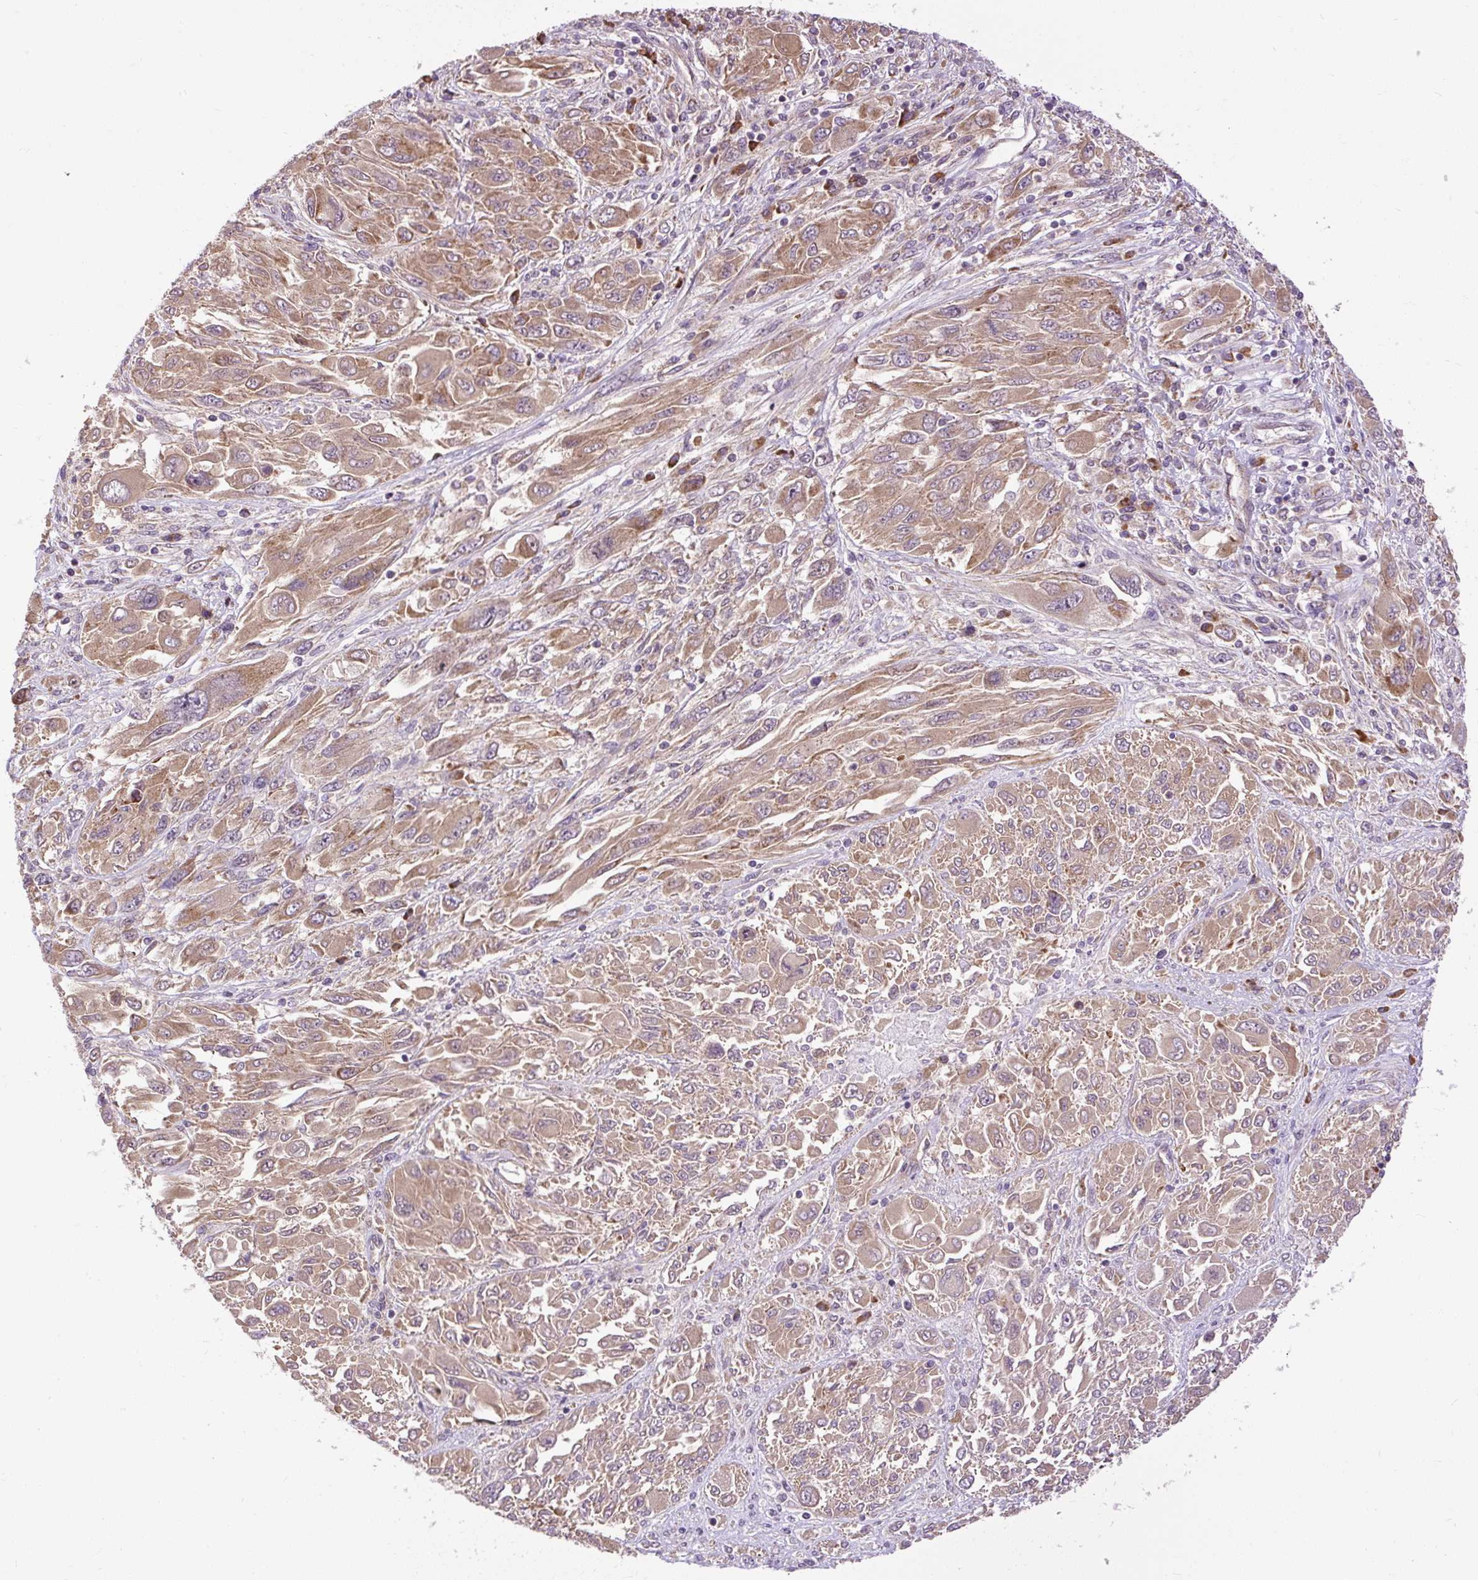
{"staining": {"intensity": "moderate", "quantity": ">75%", "location": "cytoplasmic/membranous"}, "tissue": "melanoma", "cell_type": "Tumor cells", "image_type": "cancer", "snomed": [{"axis": "morphology", "description": "Malignant melanoma, NOS"}, {"axis": "topography", "description": "Skin"}], "caption": "Protein positivity by IHC demonstrates moderate cytoplasmic/membranous positivity in approximately >75% of tumor cells in melanoma.", "gene": "TM2D3", "patient": {"sex": "female", "age": 91}}